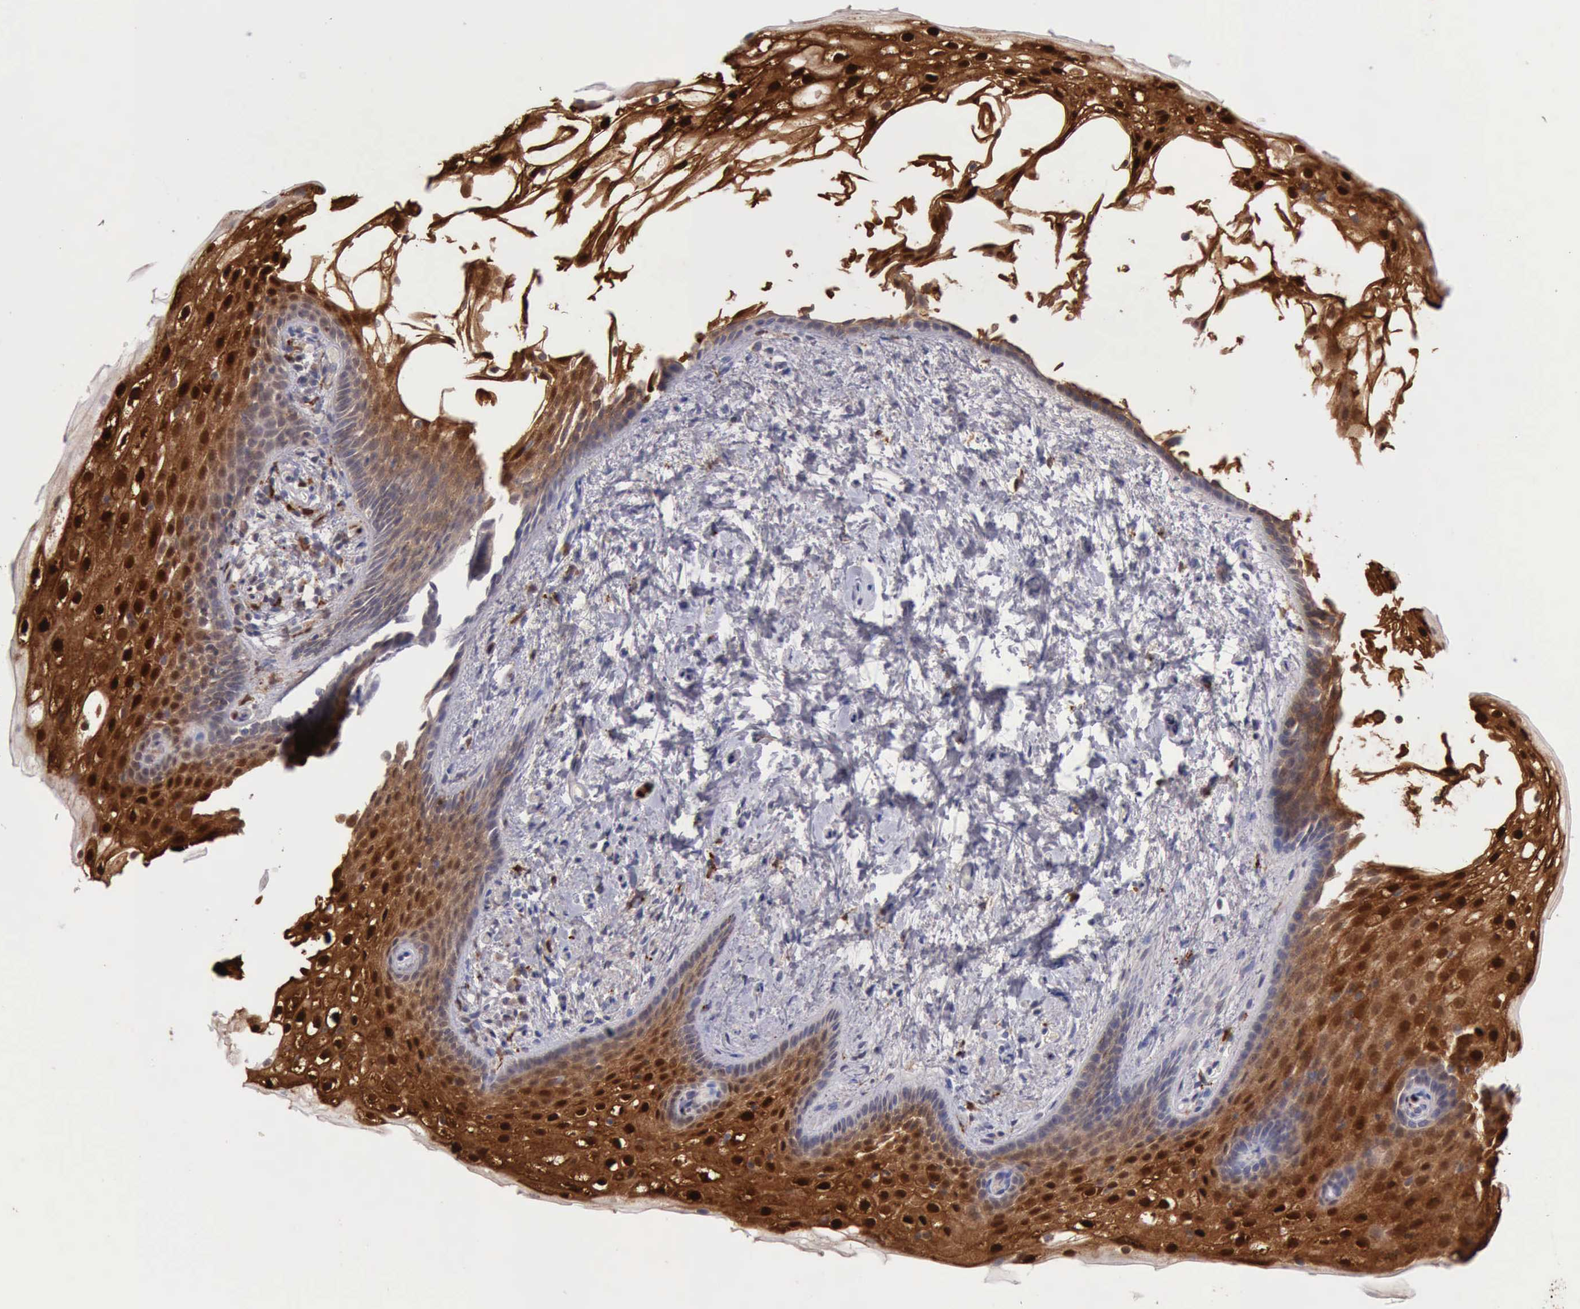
{"staining": {"intensity": "strong", "quantity": ">75%", "location": "cytoplasmic/membranous,nuclear"}, "tissue": "vagina", "cell_type": "Squamous epithelial cells", "image_type": "normal", "snomed": [{"axis": "morphology", "description": "Normal tissue, NOS"}, {"axis": "topography", "description": "Vagina"}], "caption": "An immunohistochemistry (IHC) photomicrograph of normal tissue is shown. Protein staining in brown highlights strong cytoplasmic/membranous,nuclear positivity in vagina within squamous epithelial cells.", "gene": "CSTA", "patient": {"sex": "female", "age": 61}}